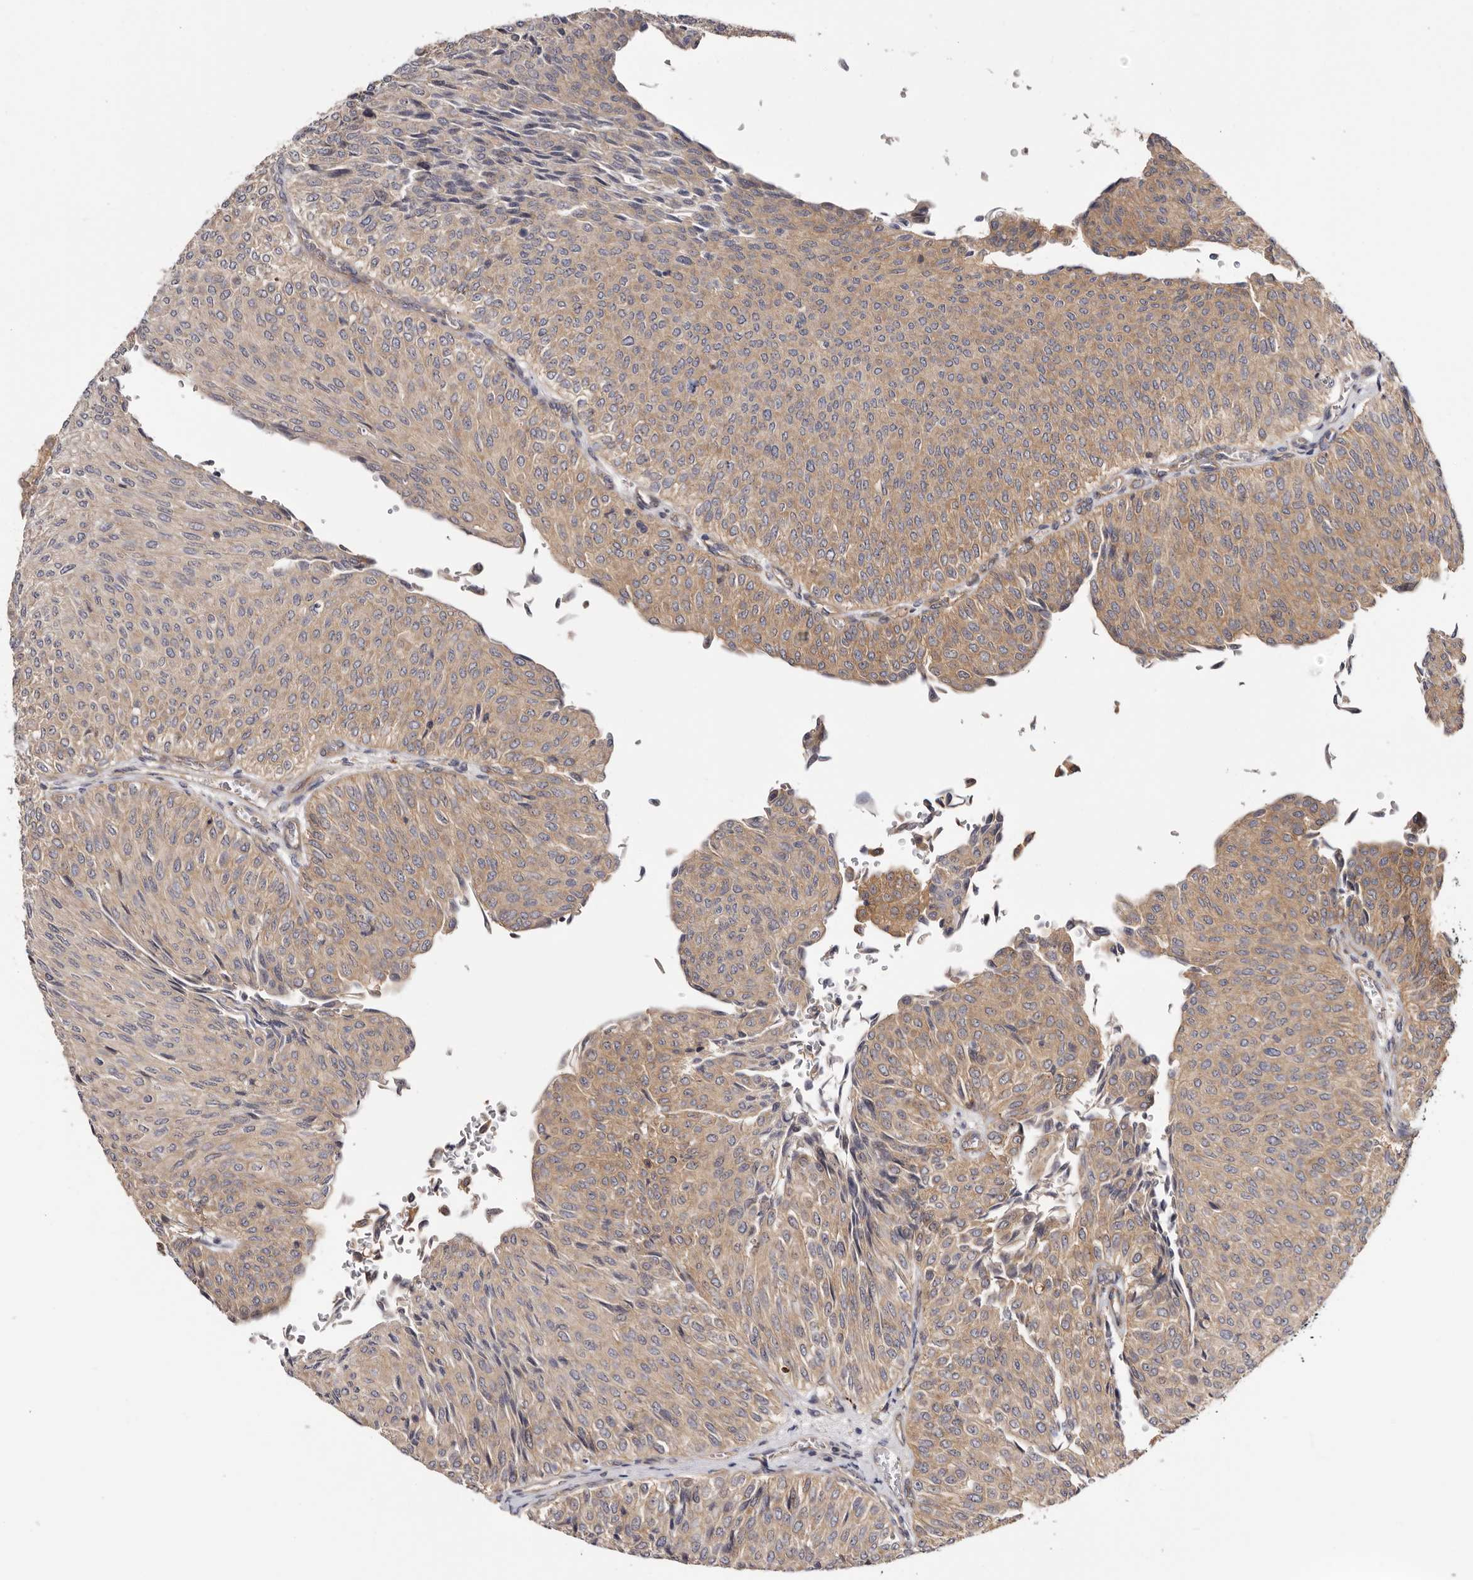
{"staining": {"intensity": "weak", "quantity": "25%-75%", "location": "cytoplasmic/membranous"}, "tissue": "urothelial cancer", "cell_type": "Tumor cells", "image_type": "cancer", "snomed": [{"axis": "morphology", "description": "Urothelial carcinoma, Low grade"}, {"axis": "topography", "description": "Urinary bladder"}], "caption": "Approximately 25%-75% of tumor cells in human urothelial cancer reveal weak cytoplasmic/membranous protein staining as visualized by brown immunohistochemical staining.", "gene": "PANK4", "patient": {"sex": "male", "age": 78}}